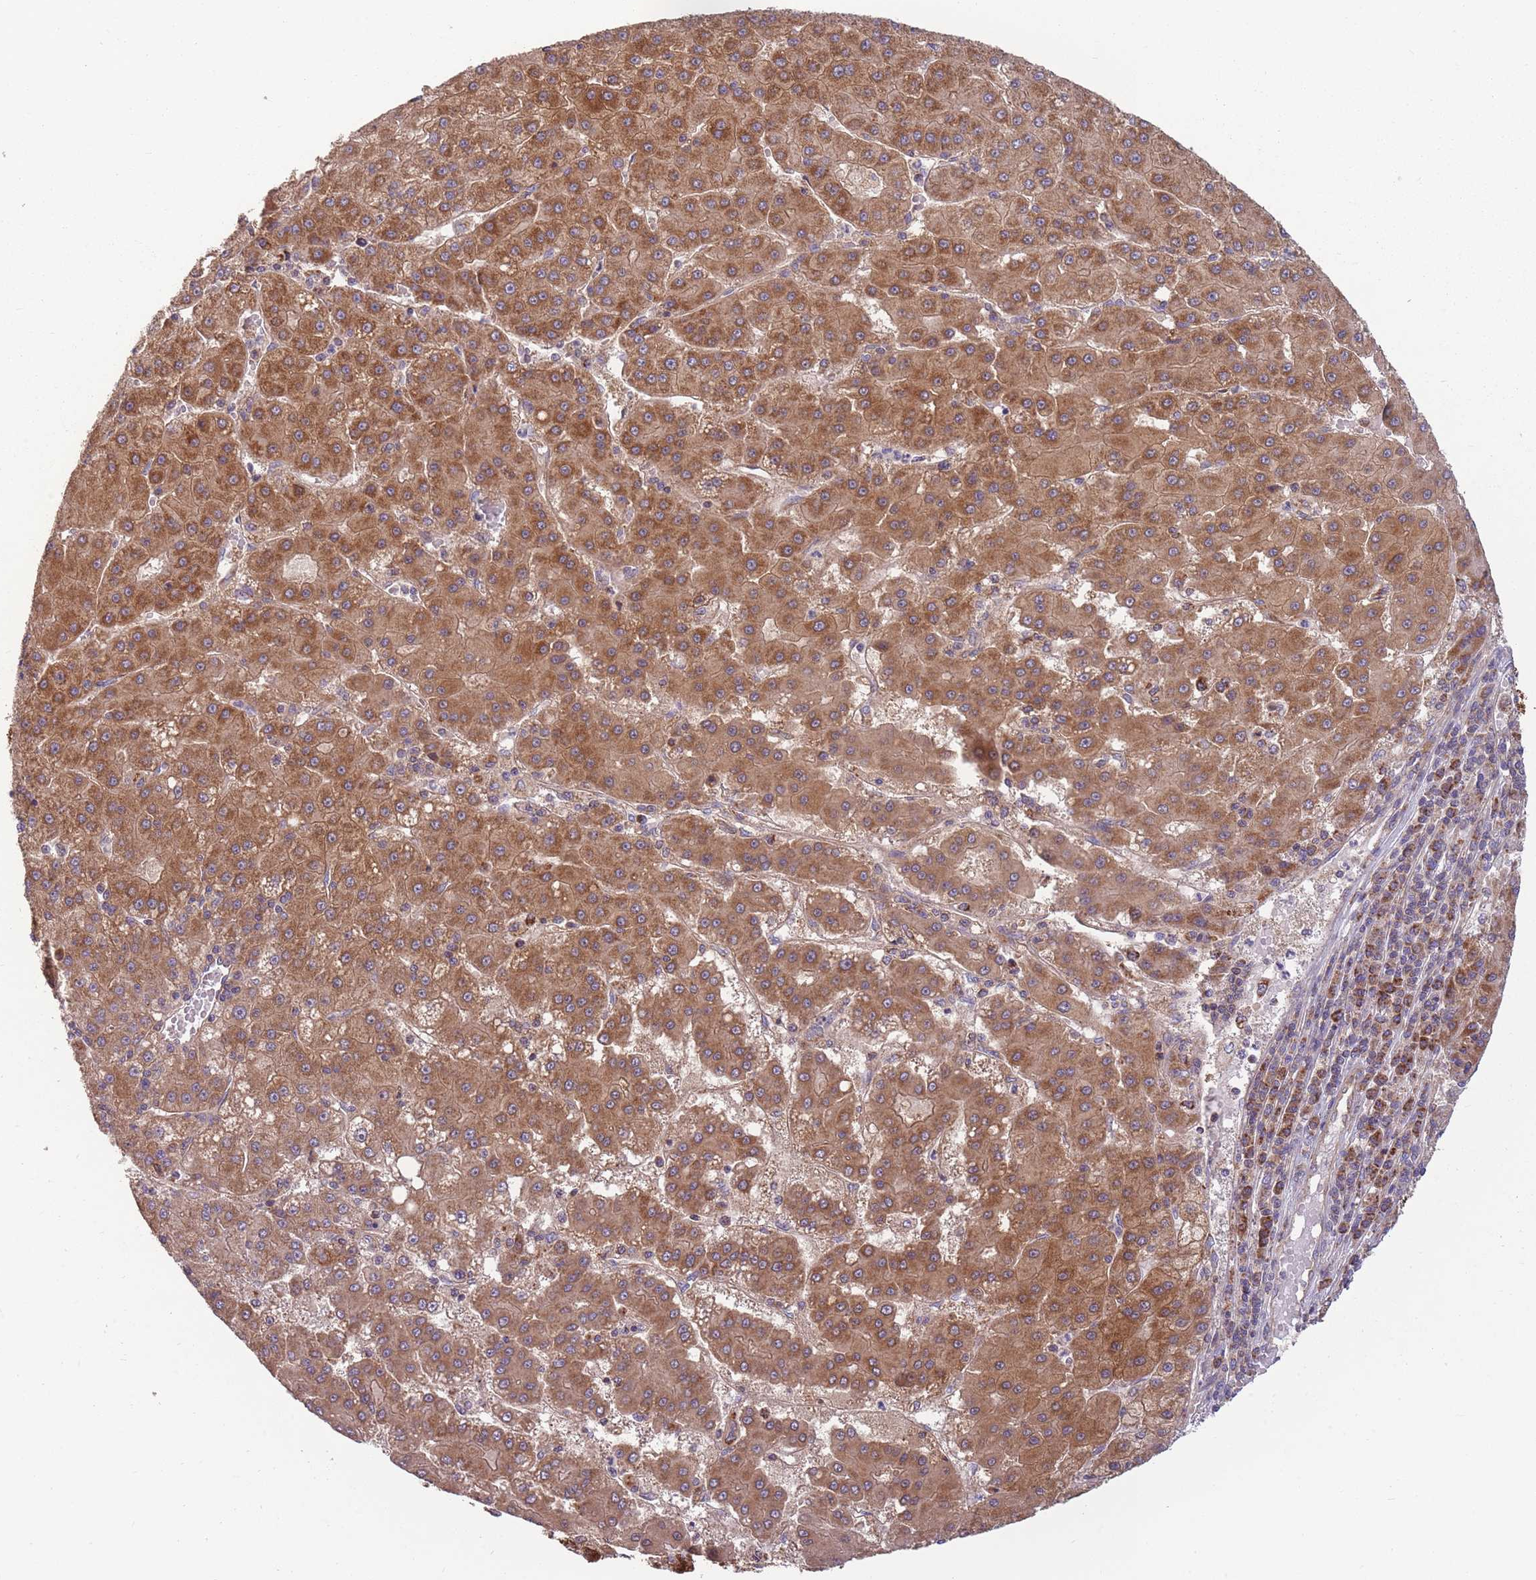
{"staining": {"intensity": "strong", "quantity": ">75%", "location": "cytoplasmic/membranous"}, "tissue": "liver cancer", "cell_type": "Tumor cells", "image_type": "cancer", "snomed": [{"axis": "morphology", "description": "Carcinoma, Hepatocellular, NOS"}, {"axis": "topography", "description": "Liver"}], "caption": "Liver cancer stained with a protein marker reveals strong staining in tumor cells.", "gene": "NDUFA9", "patient": {"sex": "male", "age": 76}}